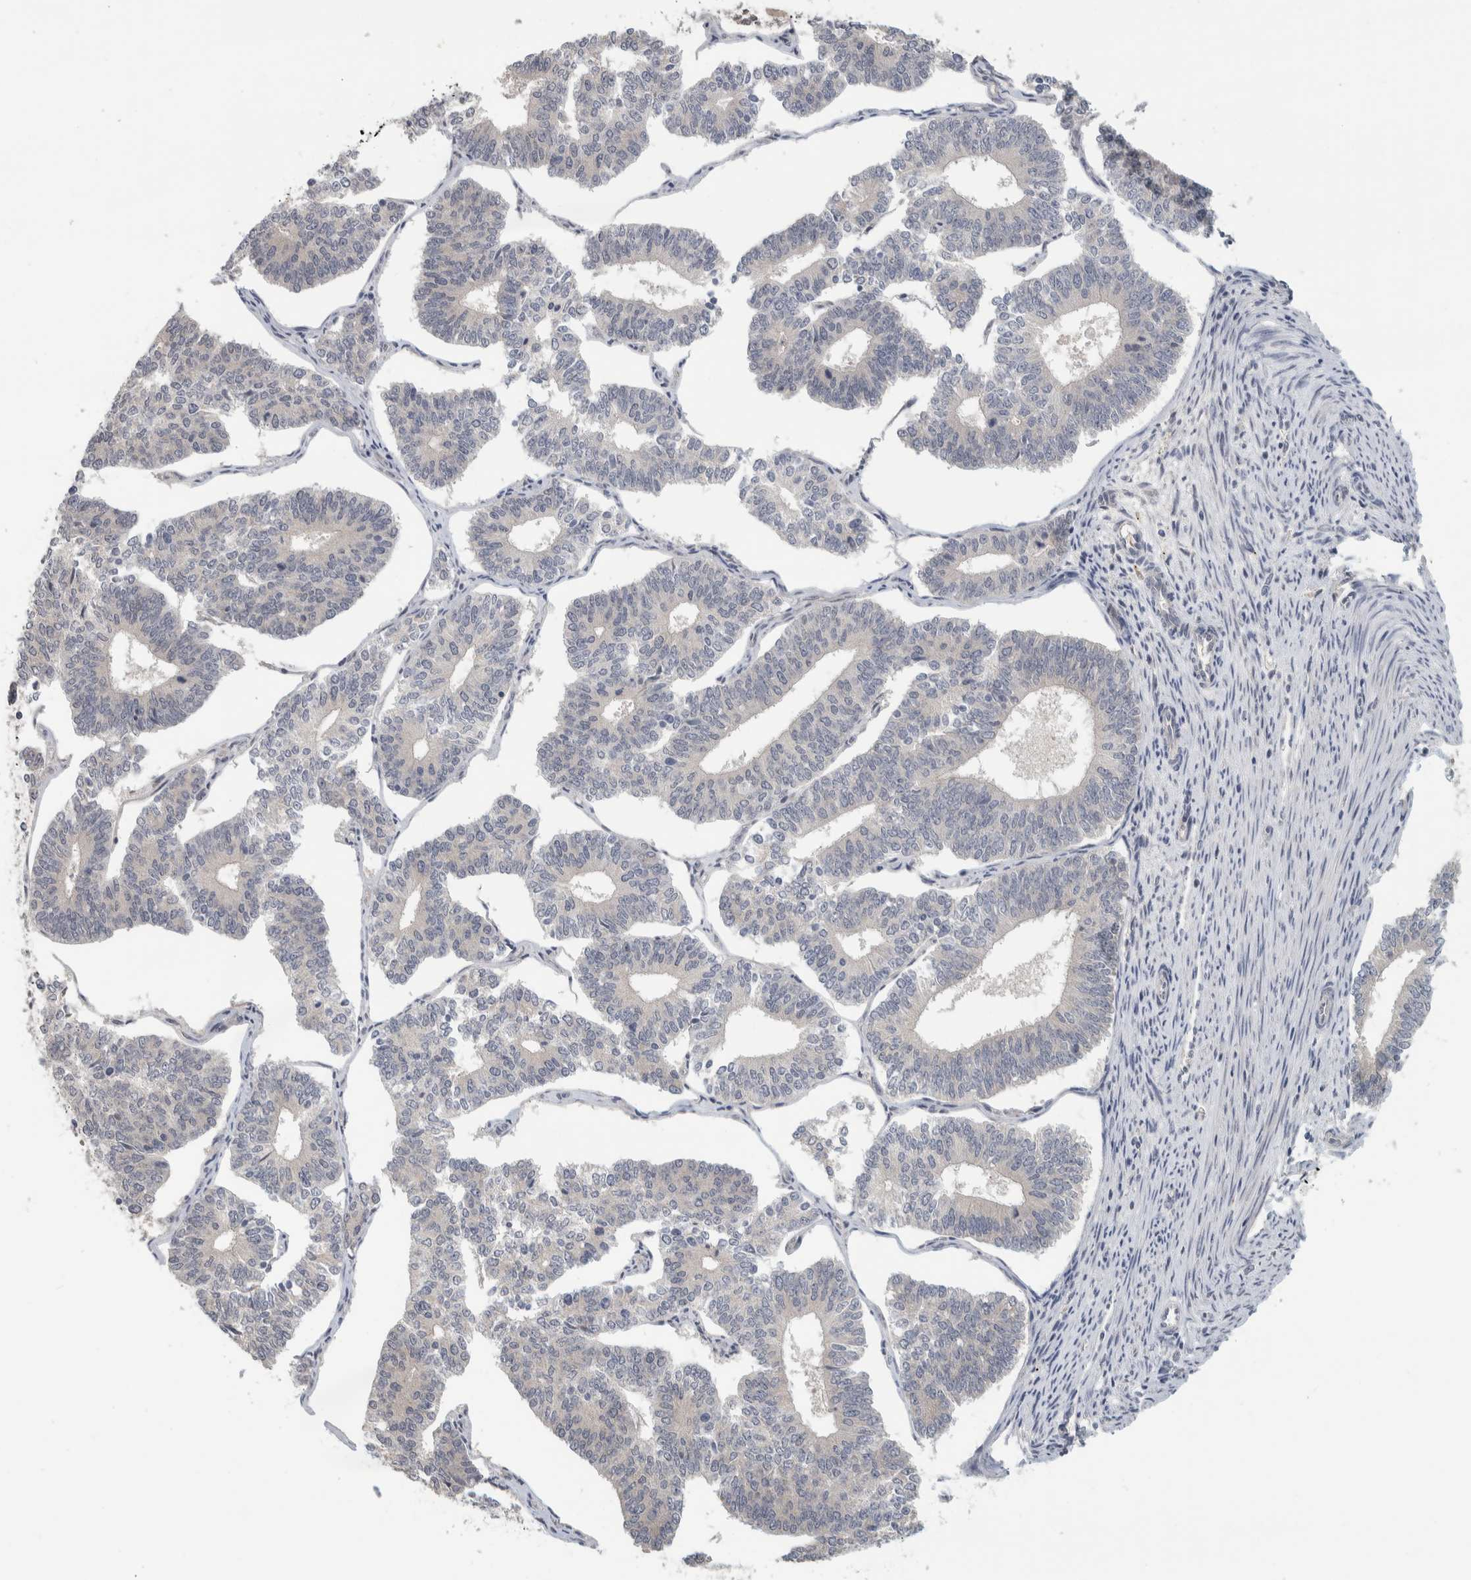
{"staining": {"intensity": "negative", "quantity": "none", "location": "none"}, "tissue": "endometrial cancer", "cell_type": "Tumor cells", "image_type": "cancer", "snomed": [{"axis": "morphology", "description": "Adenocarcinoma, NOS"}, {"axis": "topography", "description": "Endometrium"}], "caption": "A high-resolution image shows immunohistochemistry (IHC) staining of endometrial cancer, which demonstrates no significant positivity in tumor cells. Nuclei are stained in blue.", "gene": "AFP", "patient": {"sex": "female", "age": 70}}